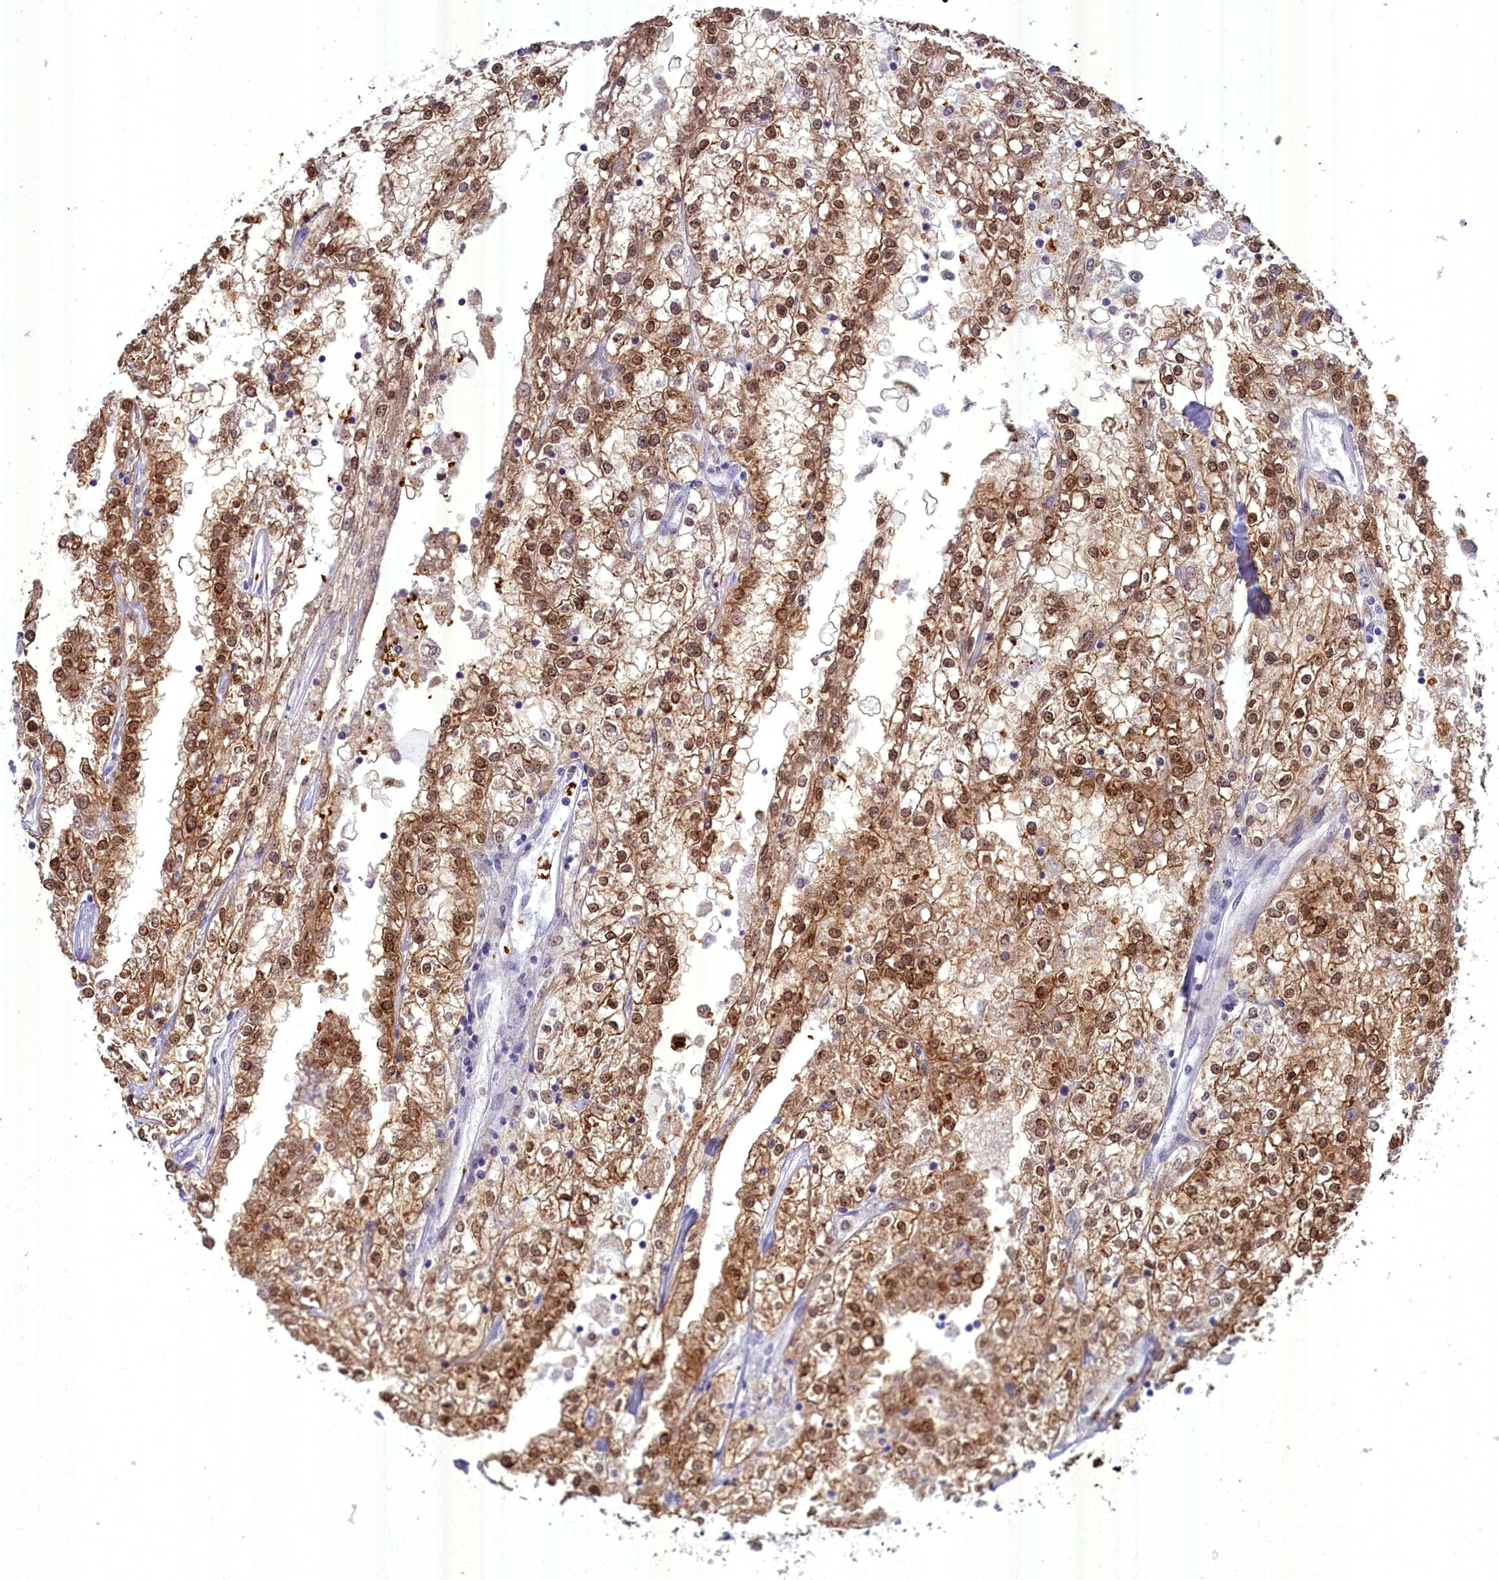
{"staining": {"intensity": "moderate", "quantity": ">75%", "location": "cytoplasmic/membranous,nuclear"}, "tissue": "renal cancer", "cell_type": "Tumor cells", "image_type": "cancer", "snomed": [{"axis": "morphology", "description": "Adenocarcinoma, NOS"}, {"axis": "topography", "description": "Kidney"}], "caption": "Protein expression analysis of renal cancer demonstrates moderate cytoplasmic/membranous and nuclear positivity in approximately >75% of tumor cells.", "gene": "BLVRB", "patient": {"sex": "female", "age": 52}}